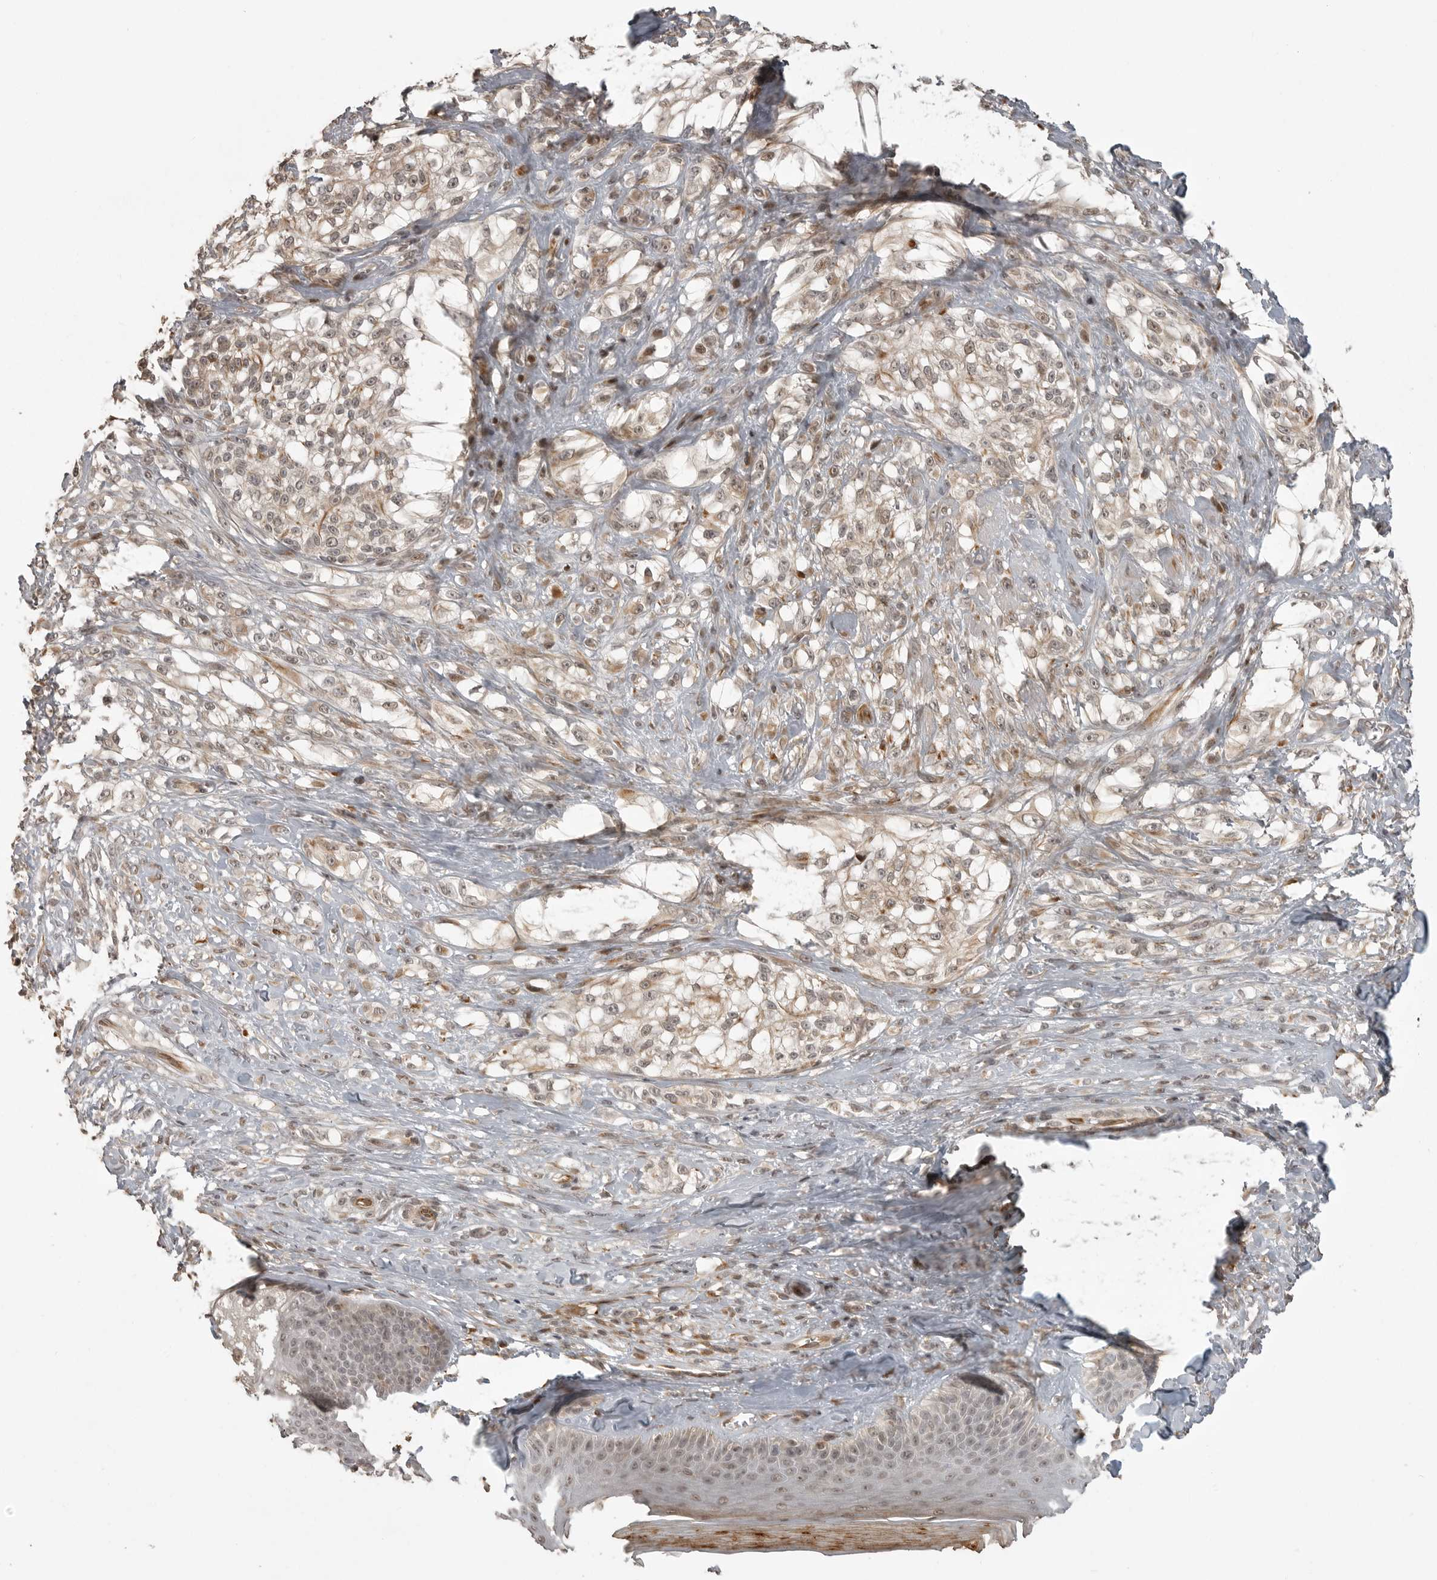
{"staining": {"intensity": "weak", "quantity": "25%-75%", "location": "cytoplasmic/membranous,nuclear"}, "tissue": "melanoma", "cell_type": "Tumor cells", "image_type": "cancer", "snomed": [{"axis": "morphology", "description": "Malignant melanoma, NOS"}, {"axis": "topography", "description": "Skin of head"}], "caption": "The image demonstrates staining of melanoma, revealing weak cytoplasmic/membranous and nuclear protein expression (brown color) within tumor cells.", "gene": "SMG8", "patient": {"sex": "male", "age": 83}}